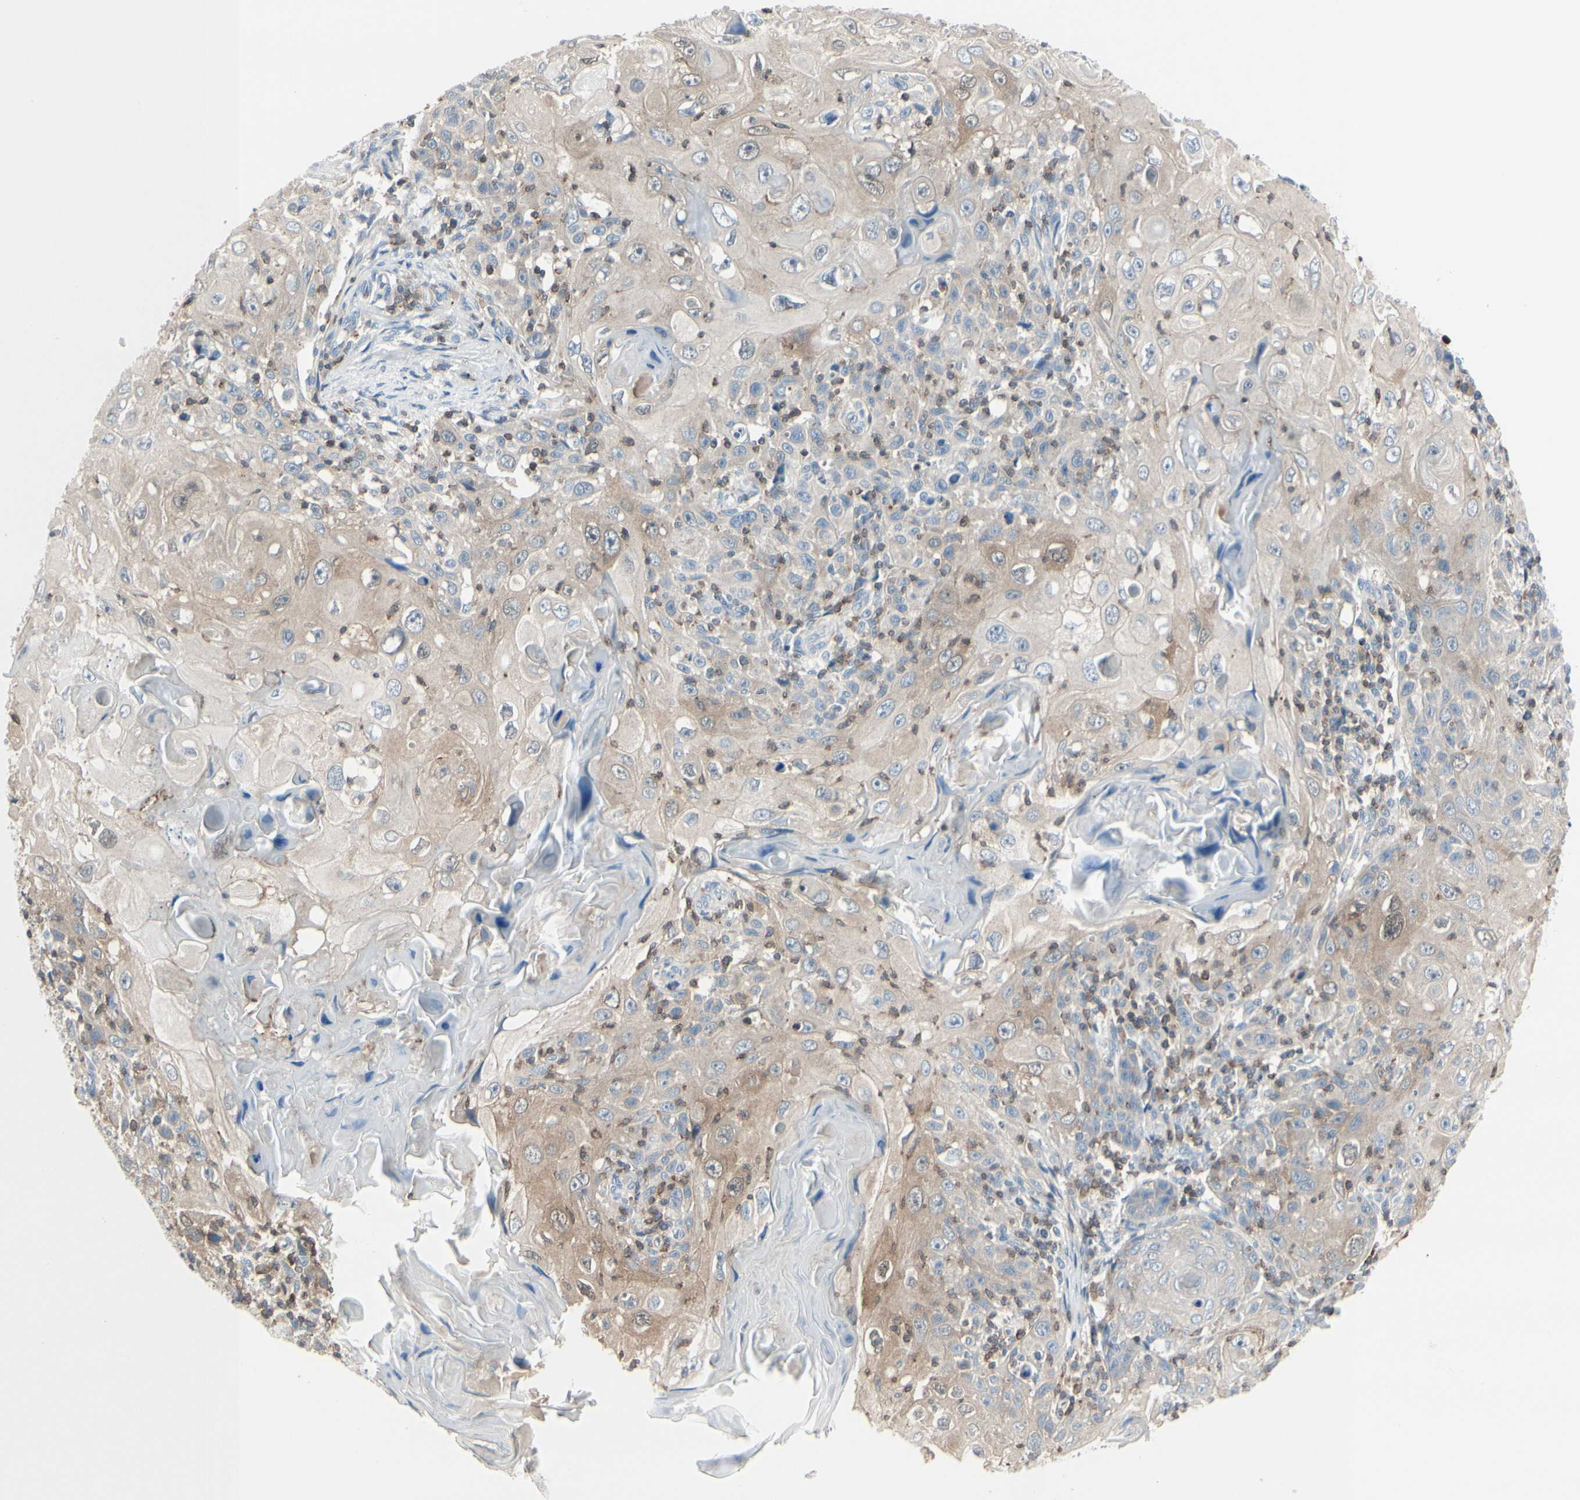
{"staining": {"intensity": "moderate", "quantity": "25%-75%", "location": "cytoplasmic/membranous"}, "tissue": "skin cancer", "cell_type": "Tumor cells", "image_type": "cancer", "snomed": [{"axis": "morphology", "description": "Squamous cell carcinoma, NOS"}, {"axis": "topography", "description": "Skin"}], "caption": "Moderate cytoplasmic/membranous protein staining is present in approximately 25%-75% of tumor cells in skin cancer (squamous cell carcinoma).", "gene": "SLC9A3R1", "patient": {"sex": "female", "age": 88}}